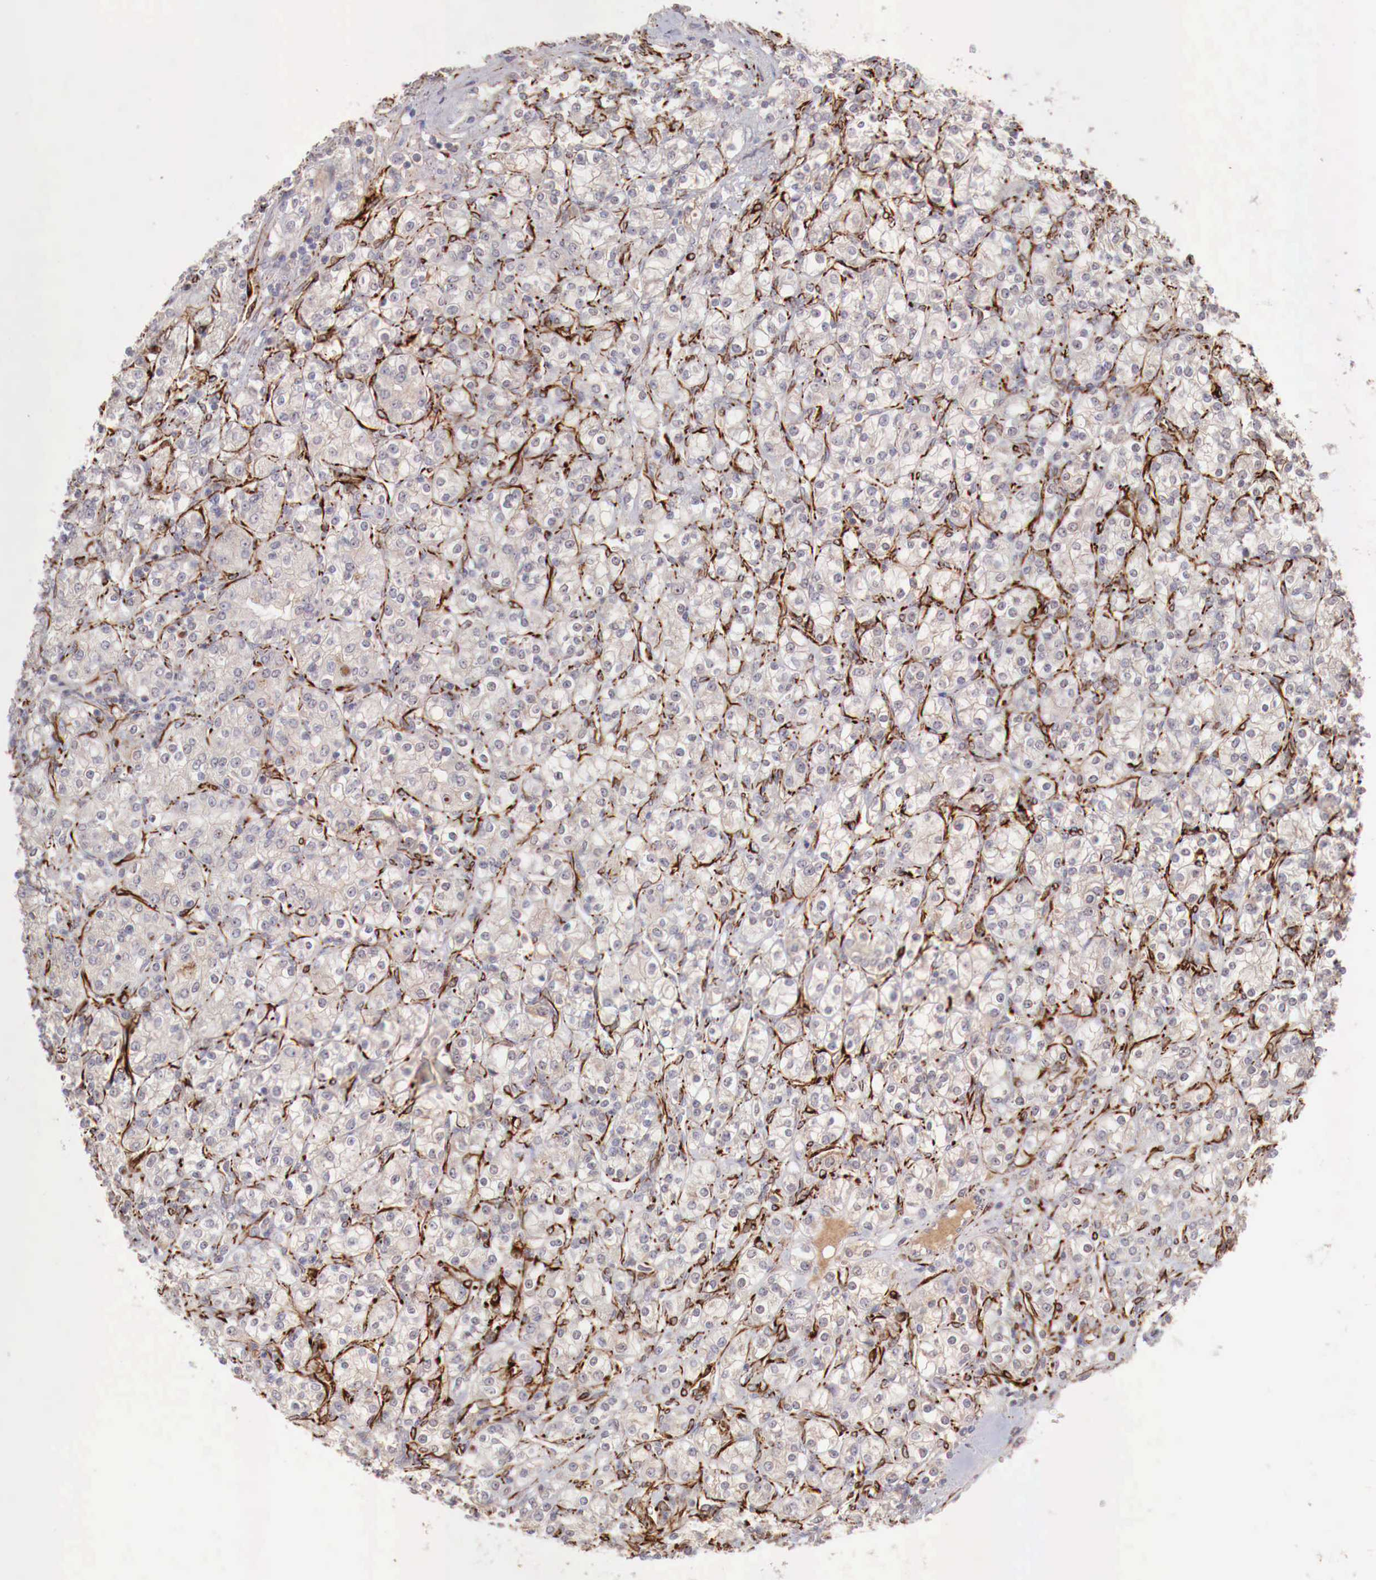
{"staining": {"intensity": "negative", "quantity": "none", "location": "none"}, "tissue": "renal cancer", "cell_type": "Tumor cells", "image_type": "cancer", "snomed": [{"axis": "morphology", "description": "Adenocarcinoma, NOS"}, {"axis": "topography", "description": "Kidney"}], "caption": "The immunohistochemistry image has no significant positivity in tumor cells of renal cancer (adenocarcinoma) tissue.", "gene": "WT1", "patient": {"sex": "male", "age": 77}}